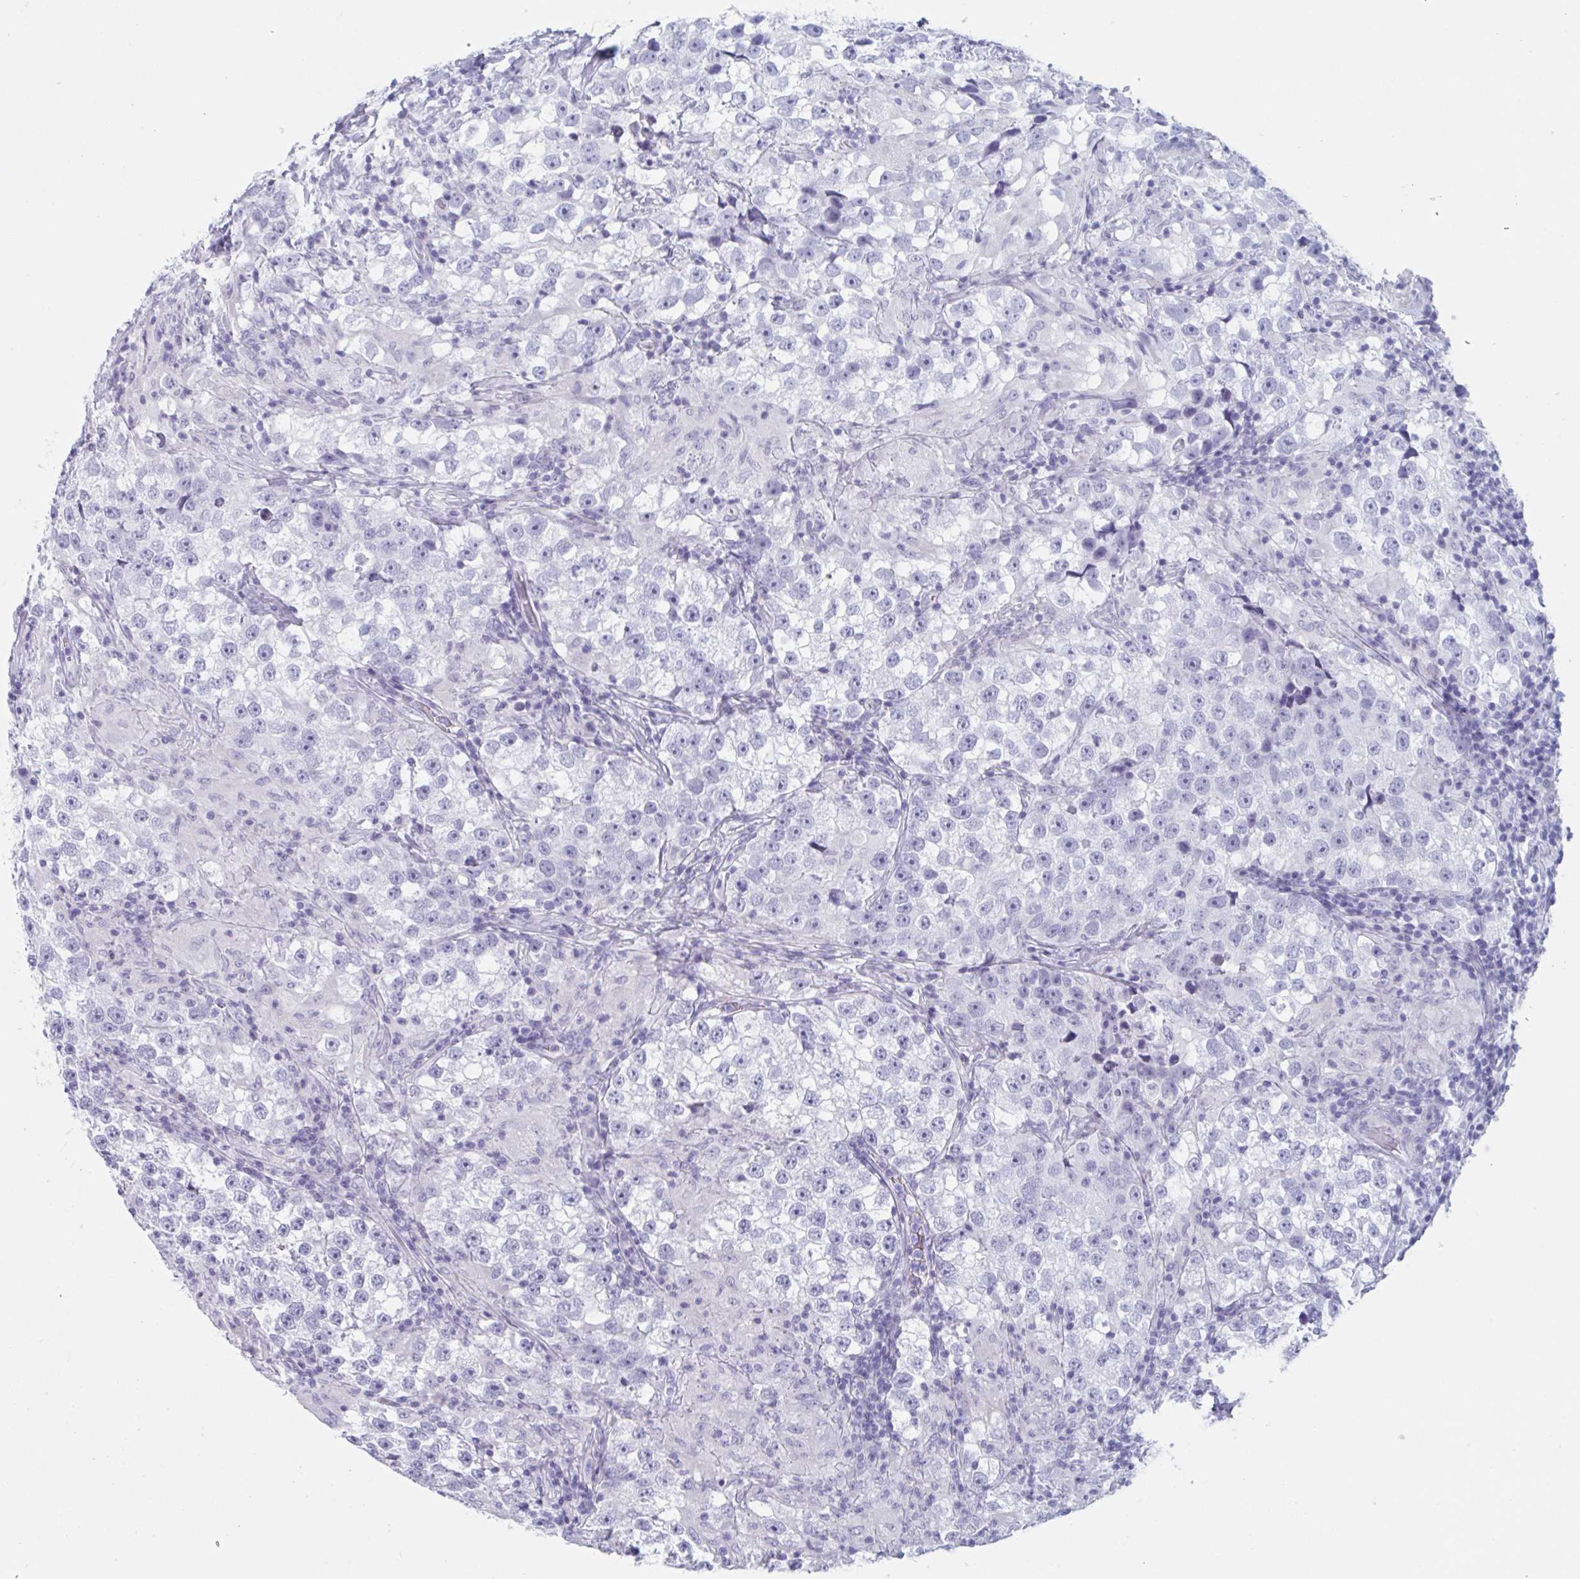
{"staining": {"intensity": "negative", "quantity": "none", "location": "none"}, "tissue": "testis cancer", "cell_type": "Tumor cells", "image_type": "cancer", "snomed": [{"axis": "morphology", "description": "Seminoma, NOS"}, {"axis": "topography", "description": "Testis"}], "caption": "Immunohistochemistry photomicrograph of testis cancer stained for a protein (brown), which reveals no staining in tumor cells. (IHC, brightfield microscopy, high magnification).", "gene": "HSD11B2", "patient": {"sex": "male", "age": 46}}